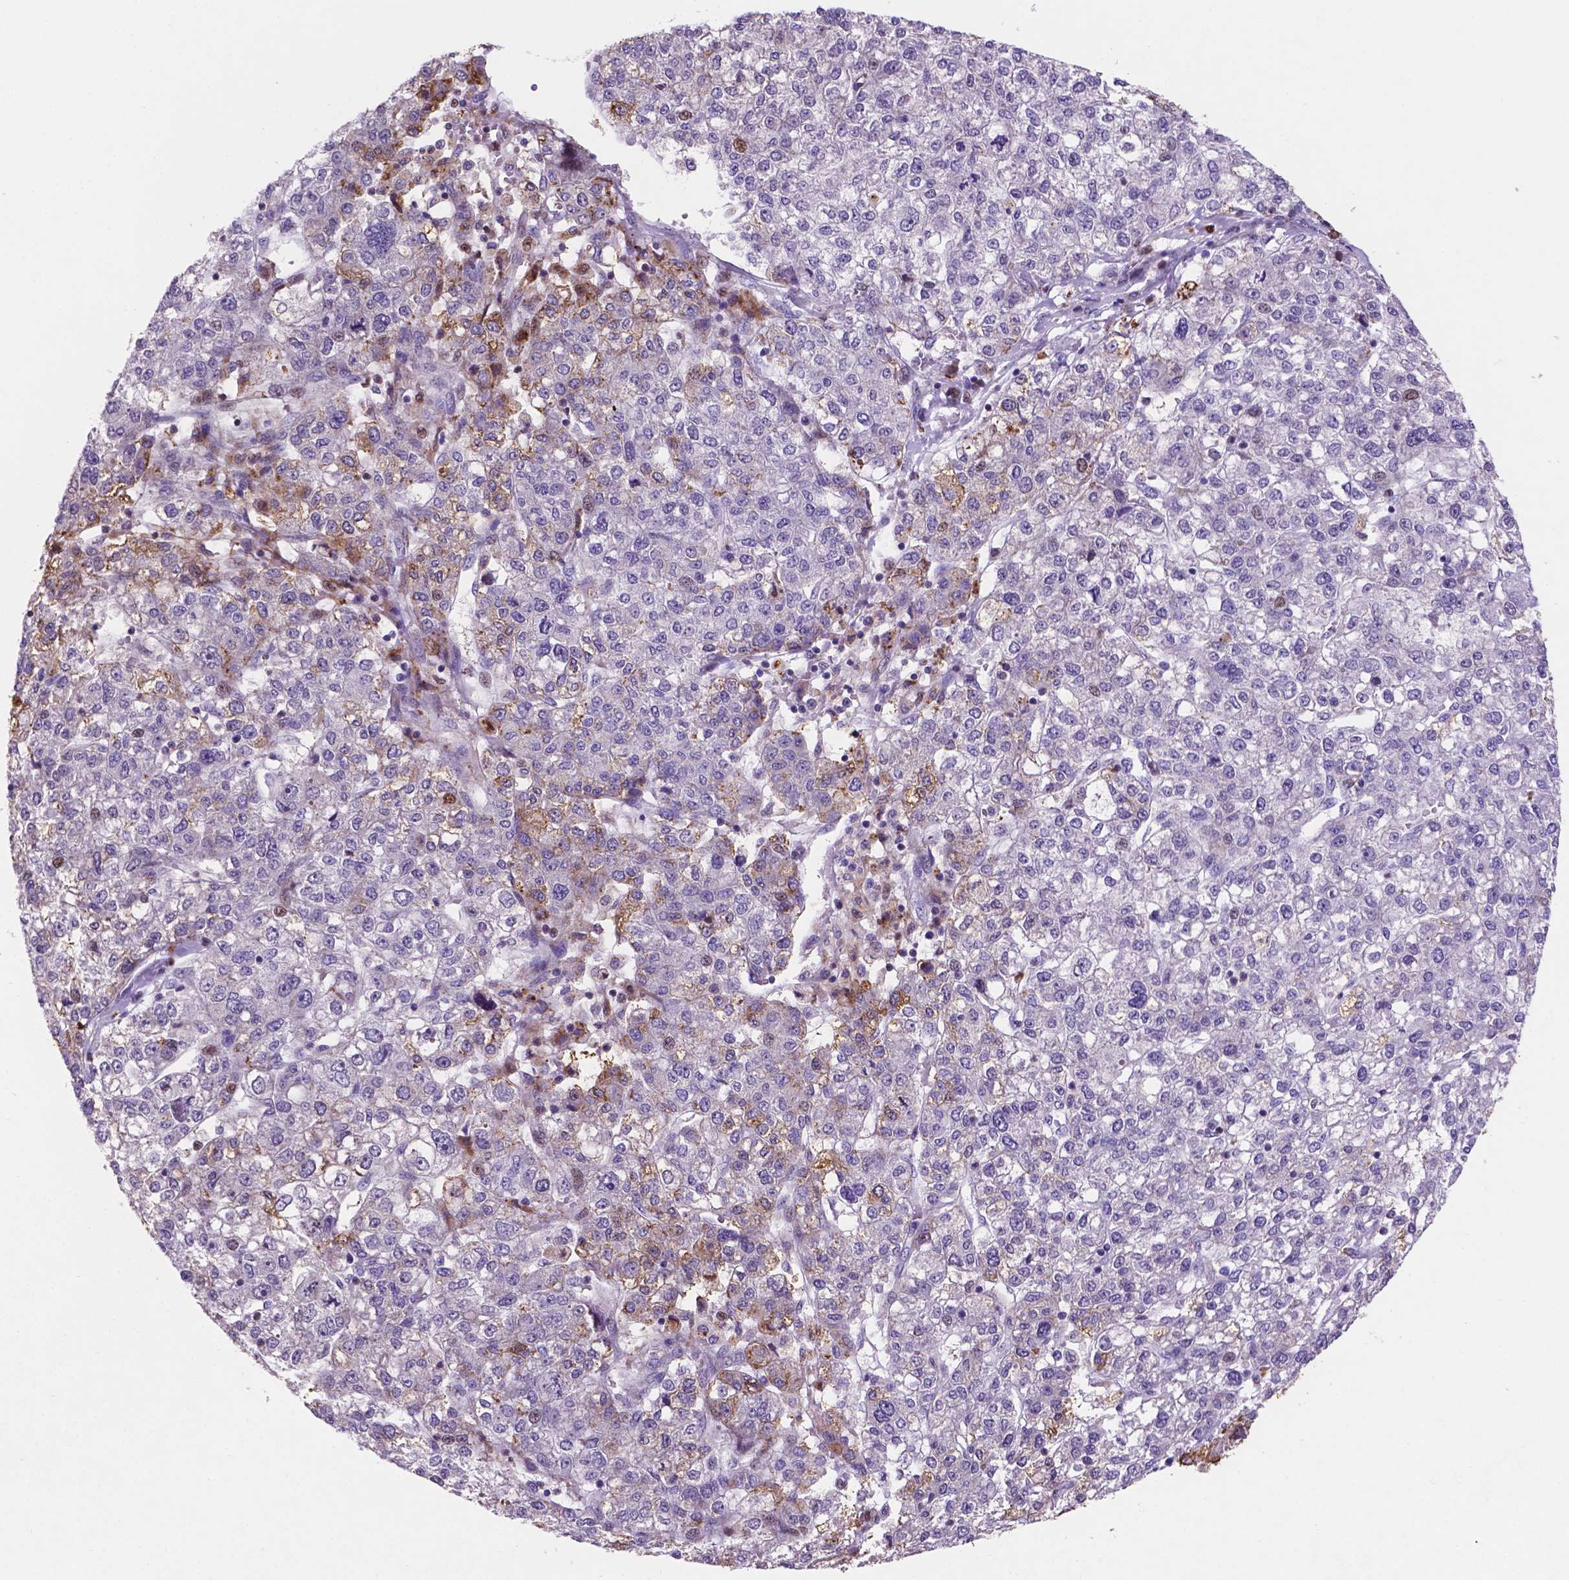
{"staining": {"intensity": "strong", "quantity": "<25%", "location": "nuclear"}, "tissue": "liver cancer", "cell_type": "Tumor cells", "image_type": "cancer", "snomed": [{"axis": "morphology", "description": "Carcinoma, Hepatocellular, NOS"}, {"axis": "topography", "description": "Liver"}], "caption": "Brown immunohistochemical staining in human liver cancer reveals strong nuclear staining in approximately <25% of tumor cells.", "gene": "TM4SF20", "patient": {"sex": "male", "age": 56}}